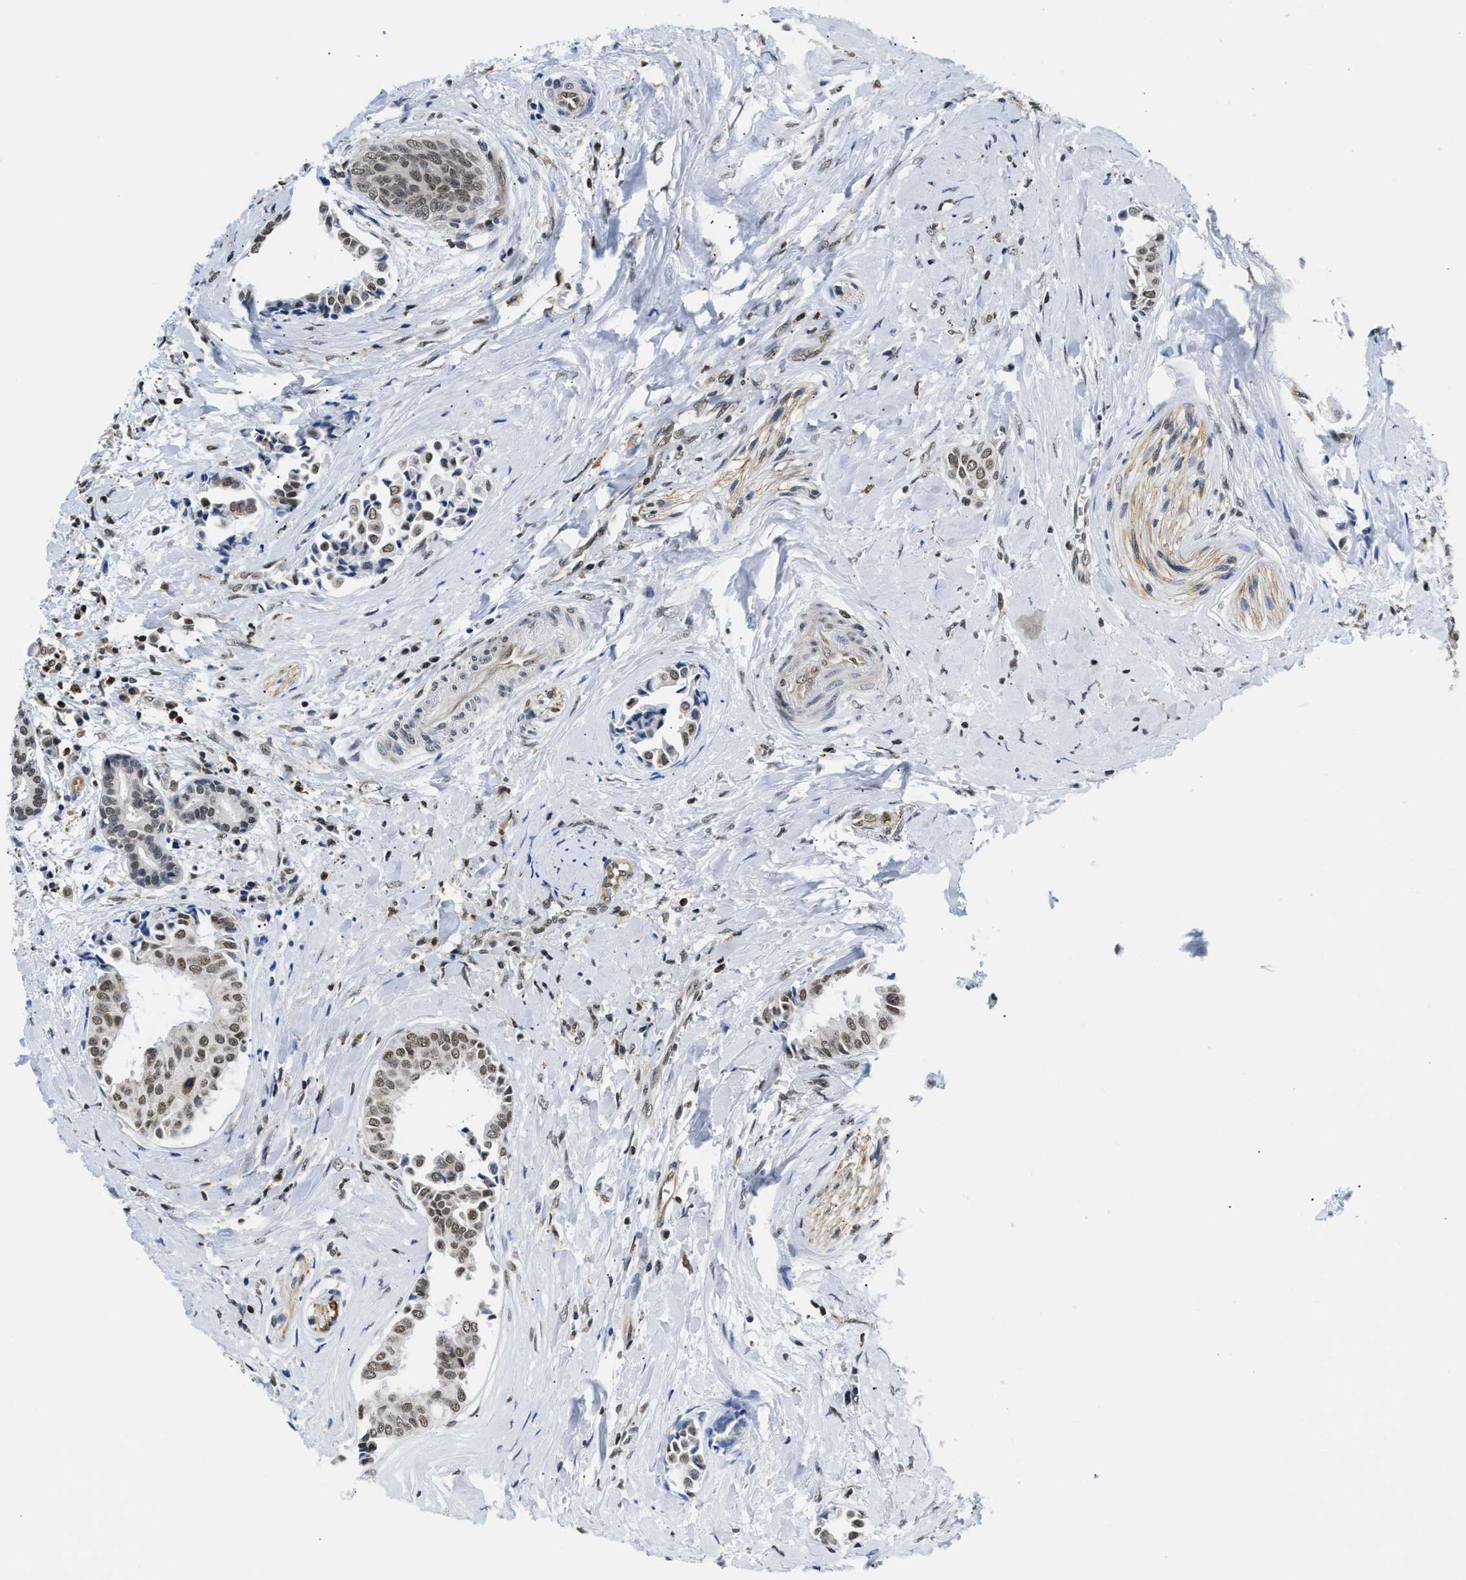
{"staining": {"intensity": "weak", "quantity": ">75%", "location": "nuclear"}, "tissue": "head and neck cancer", "cell_type": "Tumor cells", "image_type": "cancer", "snomed": [{"axis": "morphology", "description": "Adenocarcinoma, NOS"}, {"axis": "topography", "description": "Salivary gland"}, {"axis": "topography", "description": "Head-Neck"}], "caption": "Tumor cells reveal low levels of weak nuclear positivity in approximately >75% of cells in human adenocarcinoma (head and neck).", "gene": "STK10", "patient": {"sex": "female", "age": 59}}